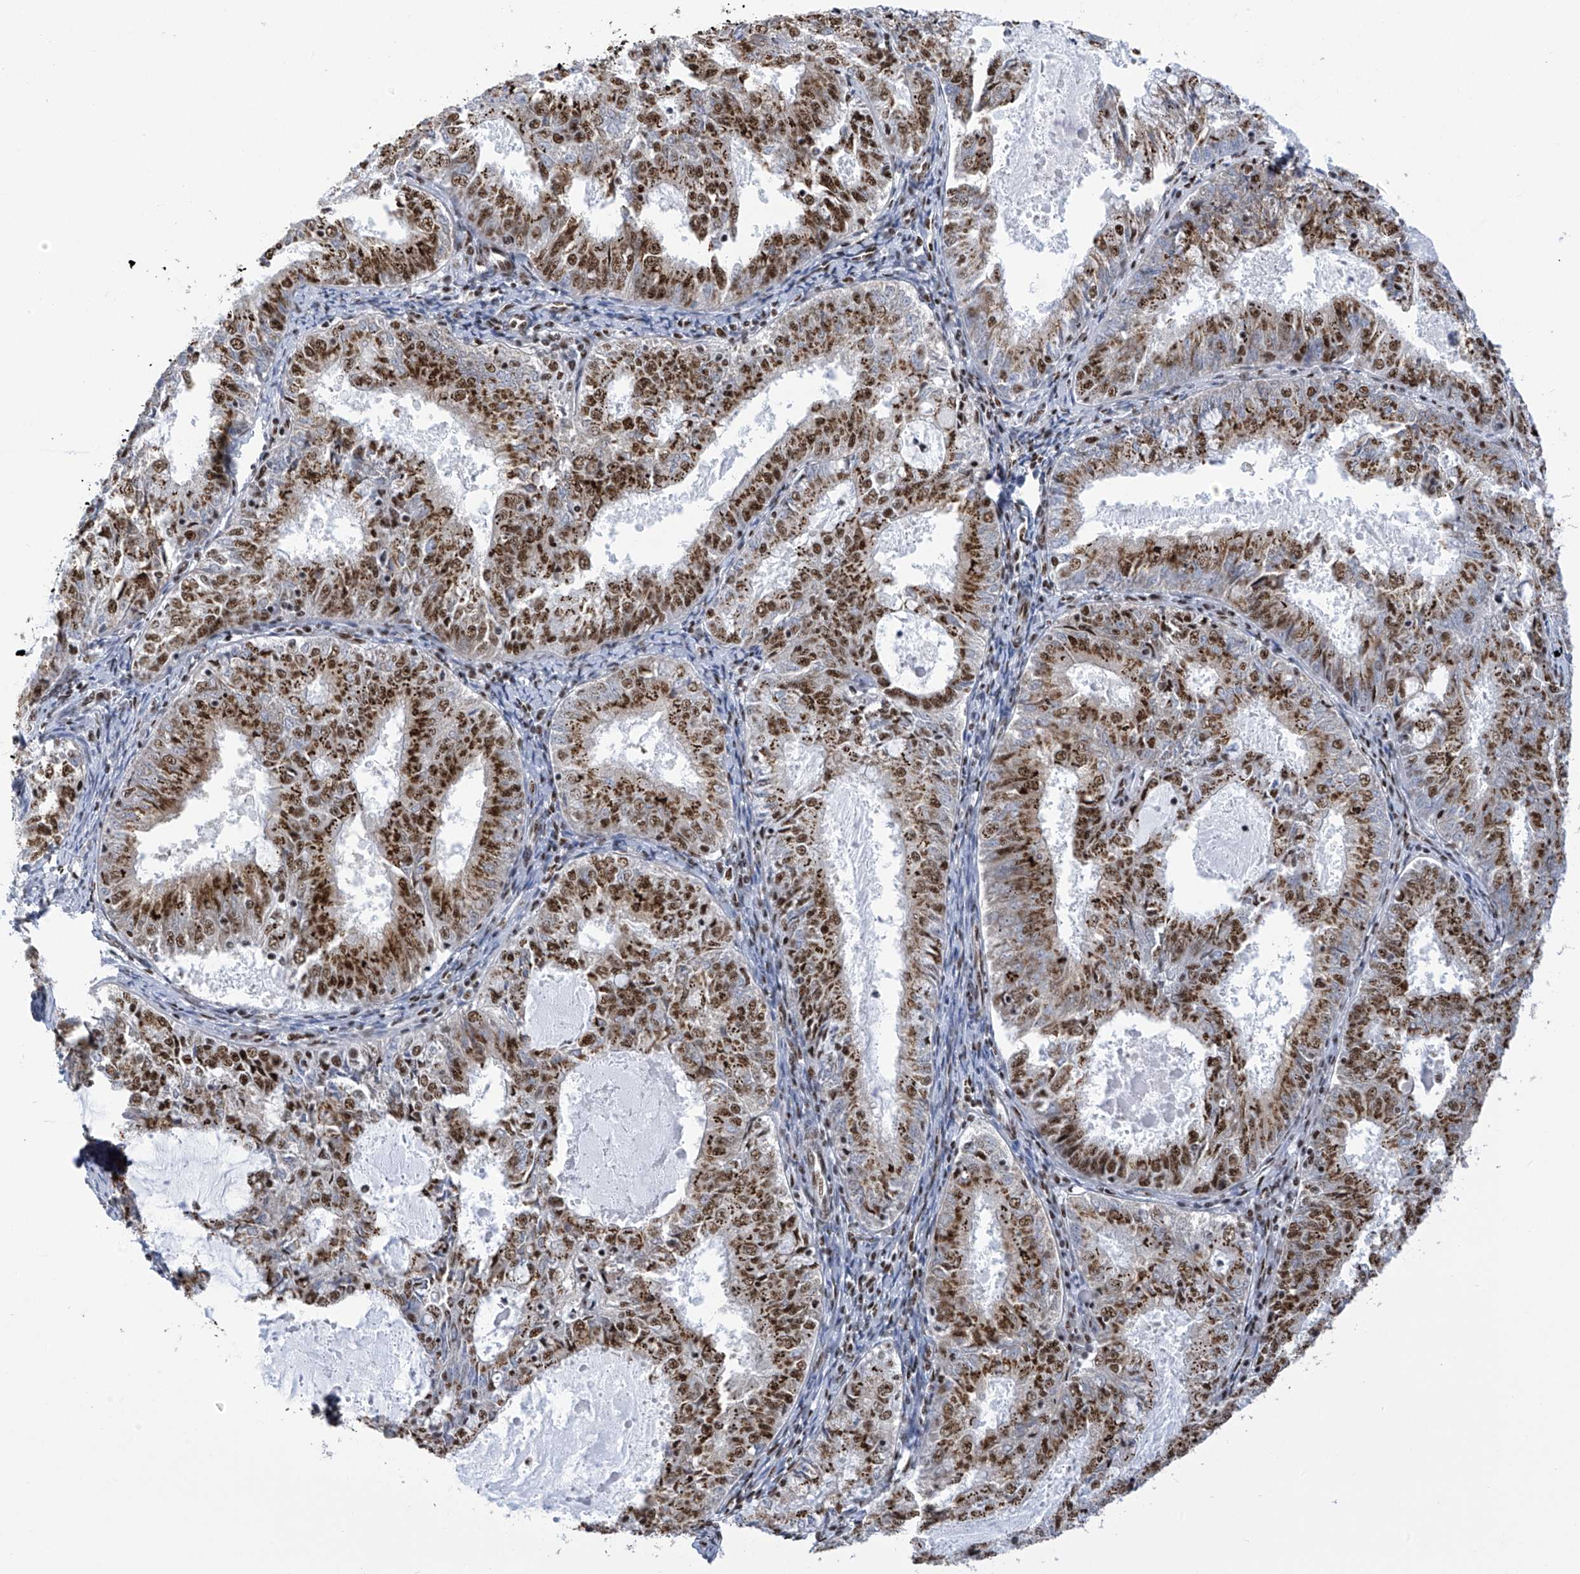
{"staining": {"intensity": "moderate", "quantity": ">75%", "location": "cytoplasmic/membranous,nuclear"}, "tissue": "endometrial cancer", "cell_type": "Tumor cells", "image_type": "cancer", "snomed": [{"axis": "morphology", "description": "Adenocarcinoma, NOS"}, {"axis": "topography", "description": "Endometrium"}], "caption": "Human adenocarcinoma (endometrial) stained for a protein (brown) shows moderate cytoplasmic/membranous and nuclear positive staining in approximately >75% of tumor cells.", "gene": "APLF", "patient": {"sex": "female", "age": 57}}